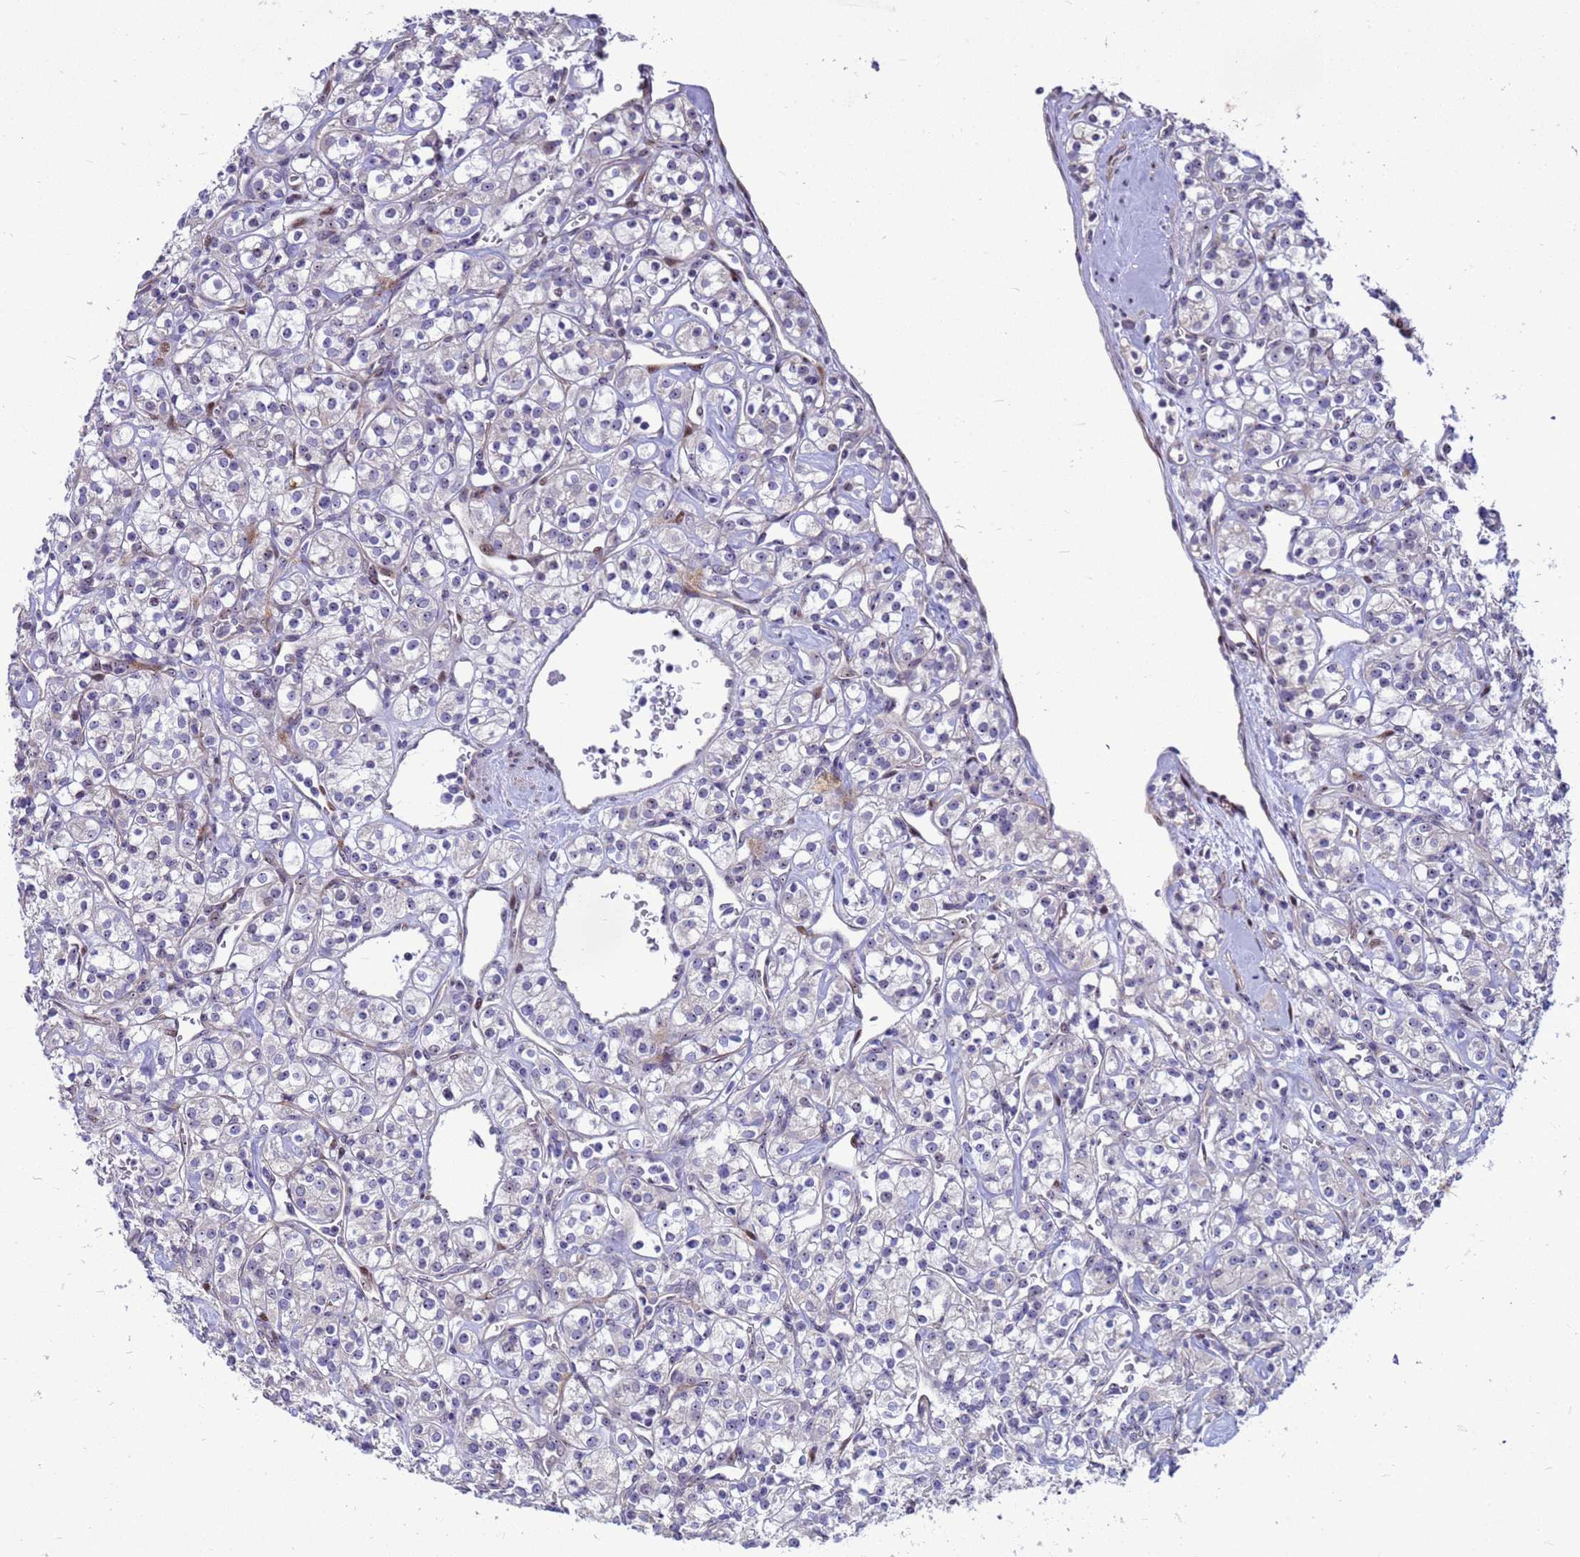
{"staining": {"intensity": "negative", "quantity": "none", "location": "none"}, "tissue": "renal cancer", "cell_type": "Tumor cells", "image_type": "cancer", "snomed": [{"axis": "morphology", "description": "Adenocarcinoma, NOS"}, {"axis": "topography", "description": "Kidney"}], "caption": "DAB (3,3'-diaminobenzidine) immunohistochemical staining of human renal cancer (adenocarcinoma) displays no significant staining in tumor cells.", "gene": "RSPO1", "patient": {"sex": "male", "age": 77}}